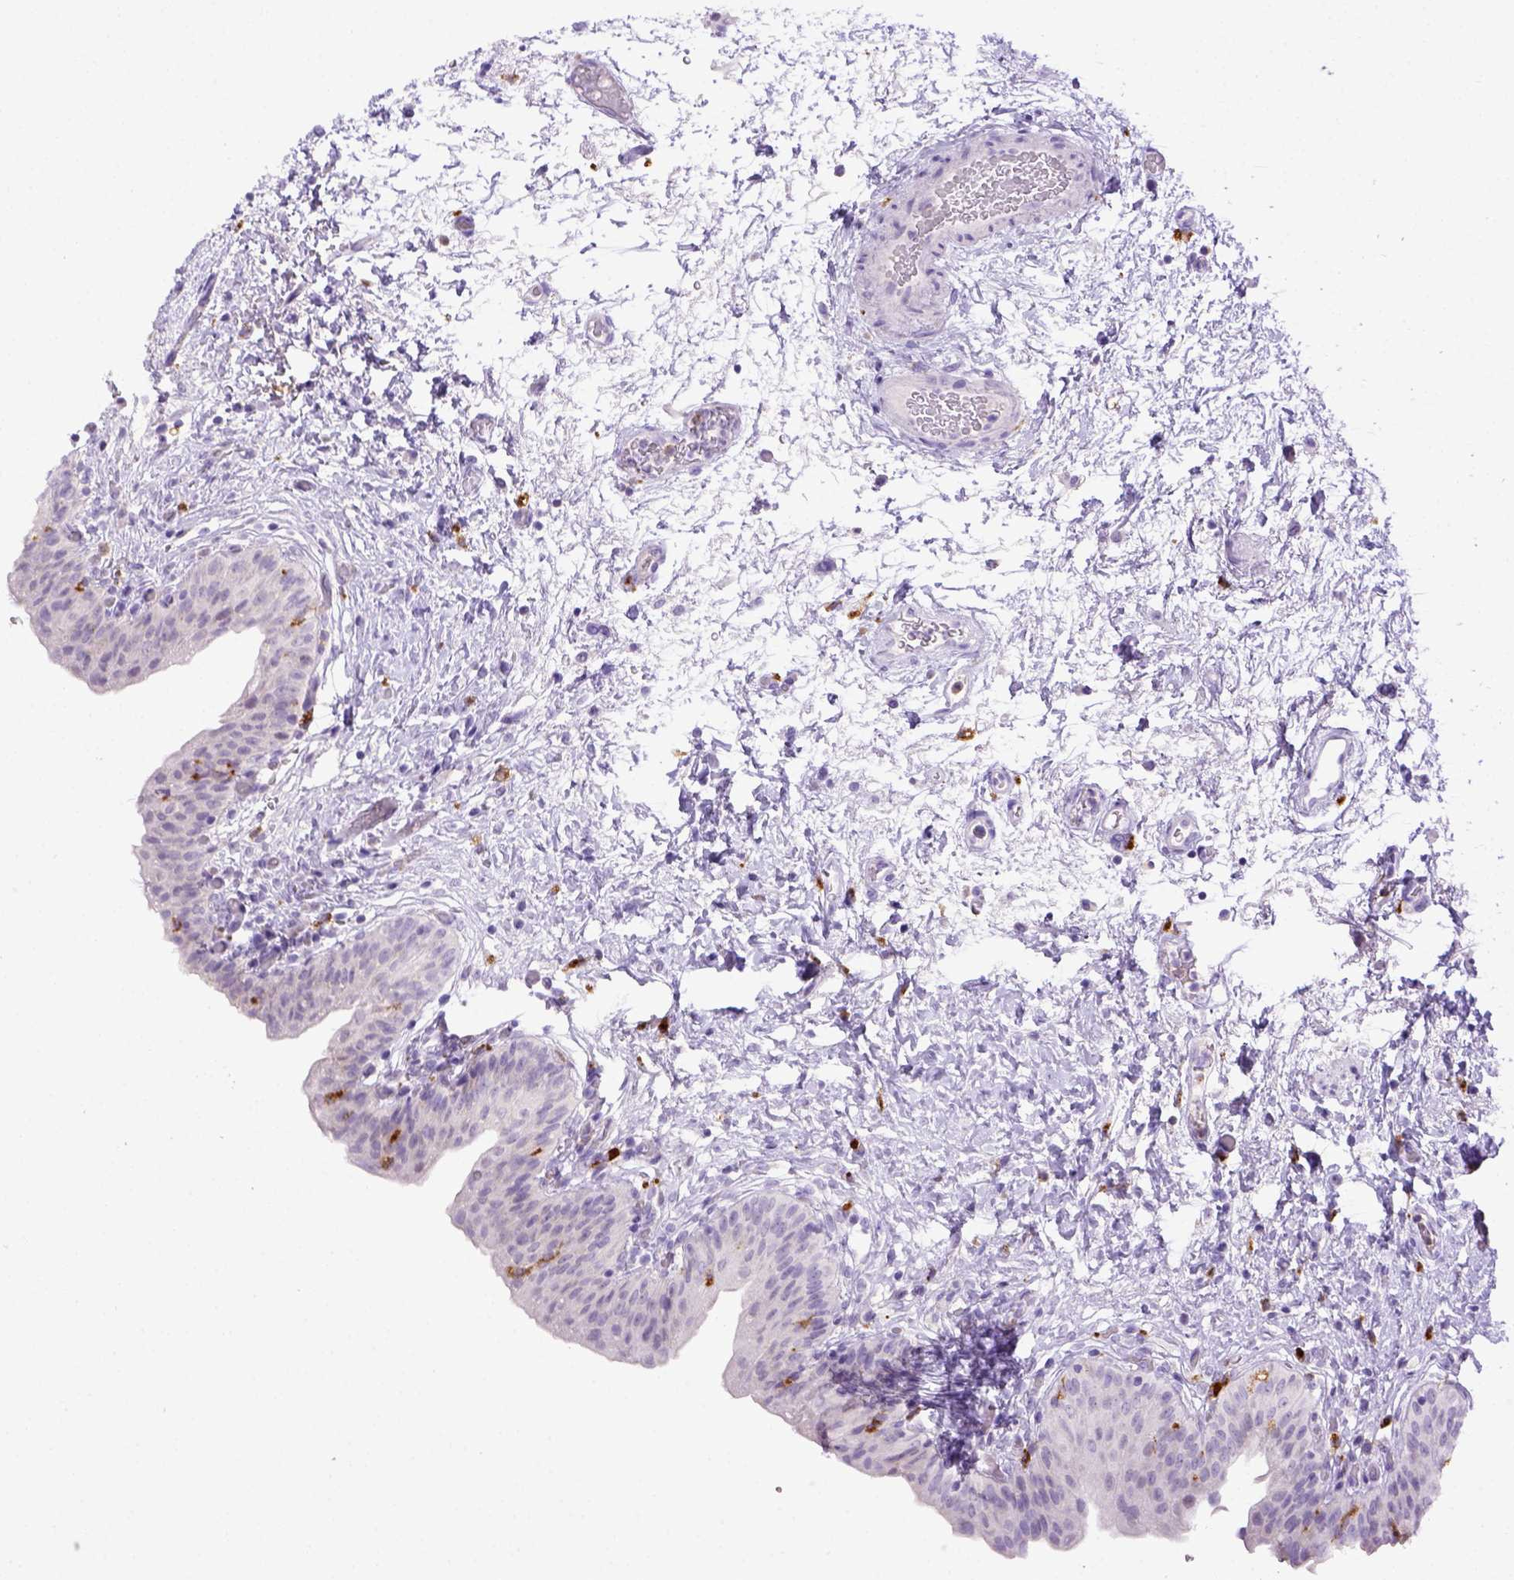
{"staining": {"intensity": "negative", "quantity": "none", "location": "none"}, "tissue": "urinary bladder", "cell_type": "Urothelial cells", "image_type": "normal", "snomed": [{"axis": "morphology", "description": "Normal tissue, NOS"}, {"axis": "topography", "description": "Urinary bladder"}], "caption": "Urothelial cells are negative for brown protein staining in normal urinary bladder. (DAB IHC, high magnification).", "gene": "CD68", "patient": {"sex": "male", "age": 69}}